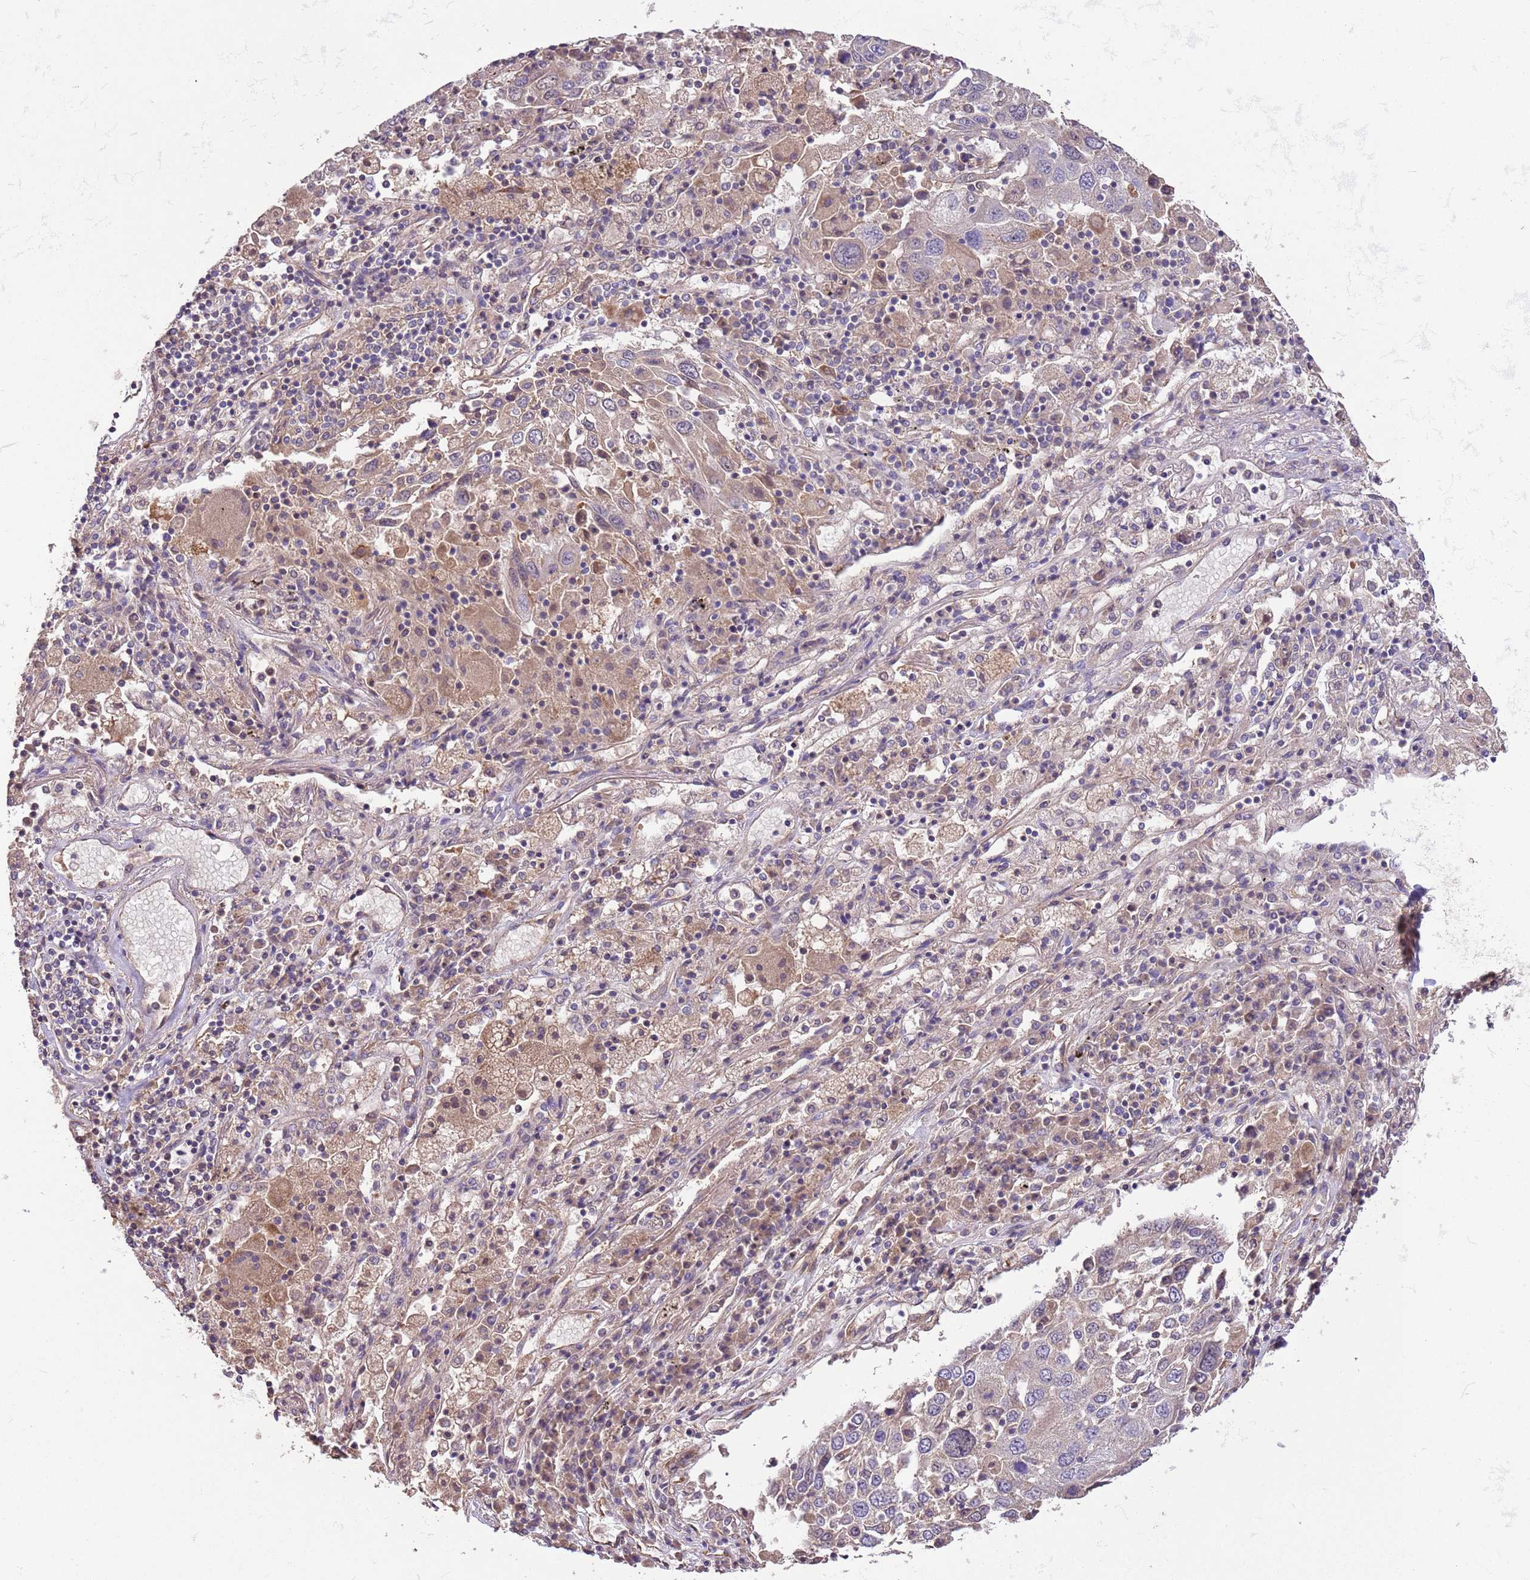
{"staining": {"intensity": "negative", "quantity": "none", "location": "none"}, "tissue": "lung cancer", "cell_type": "Tumor cells", "image_type": "cancer", "snomed": [{"axis": "morphology", "description": "Squamous cell carcinoma, NOS"}, {"axis": "topography", "description": "Lung"}], "caption": "An immunohistochemistry image of lung squamous cell carcinoma is shown. There is no staining in tumor cells of lung squamous cell carcinoma.", "gene": "FAM89B", "patient": {"sex": "male", "age": 65}}